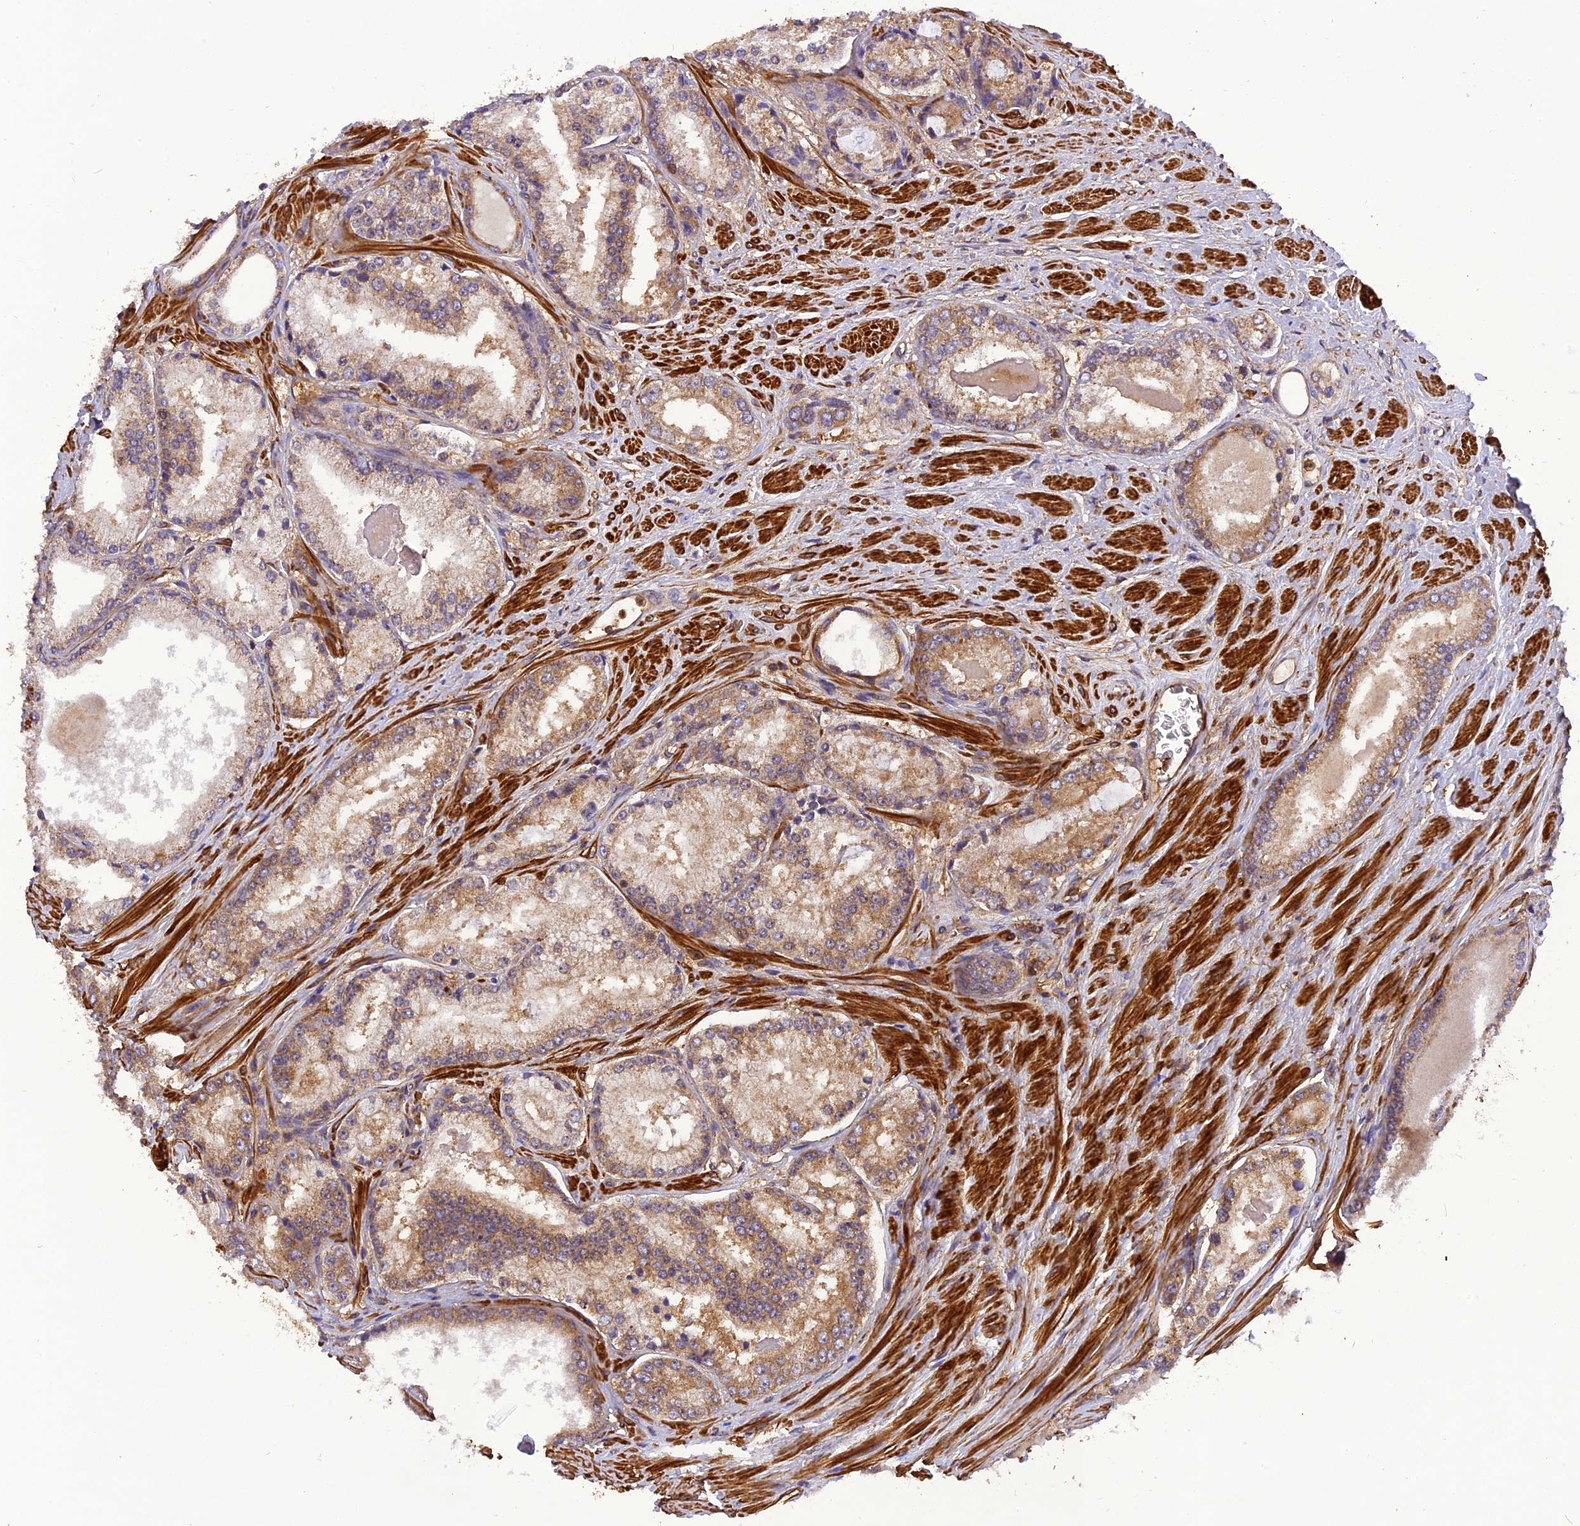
{"staining": {"intensity": "moderate", "quantity": ">75%", "location": "cytoplasmic/membranous"}, "tissue": "prostate cancer", "cell_type": "Tumor cells", "image_type": "cancer", "snomed": [{"axis": "morphology", "description": "Adenocarcinoma, Low grade"}, {"axis": "topography", "description": "Prostate"}], "caption": "This histopathology image reveals prostate cancer (low-grade adenocarcinoma) stained with immunohistochemistry (IHC) to label a protein in brown. The cytoplasmic/membranous of tumor cells show moderate positivity for the protein. Nuclei are counter-stained blue.", "gene": "STOML1", "patient": {"sex": "male", "age": 68}}